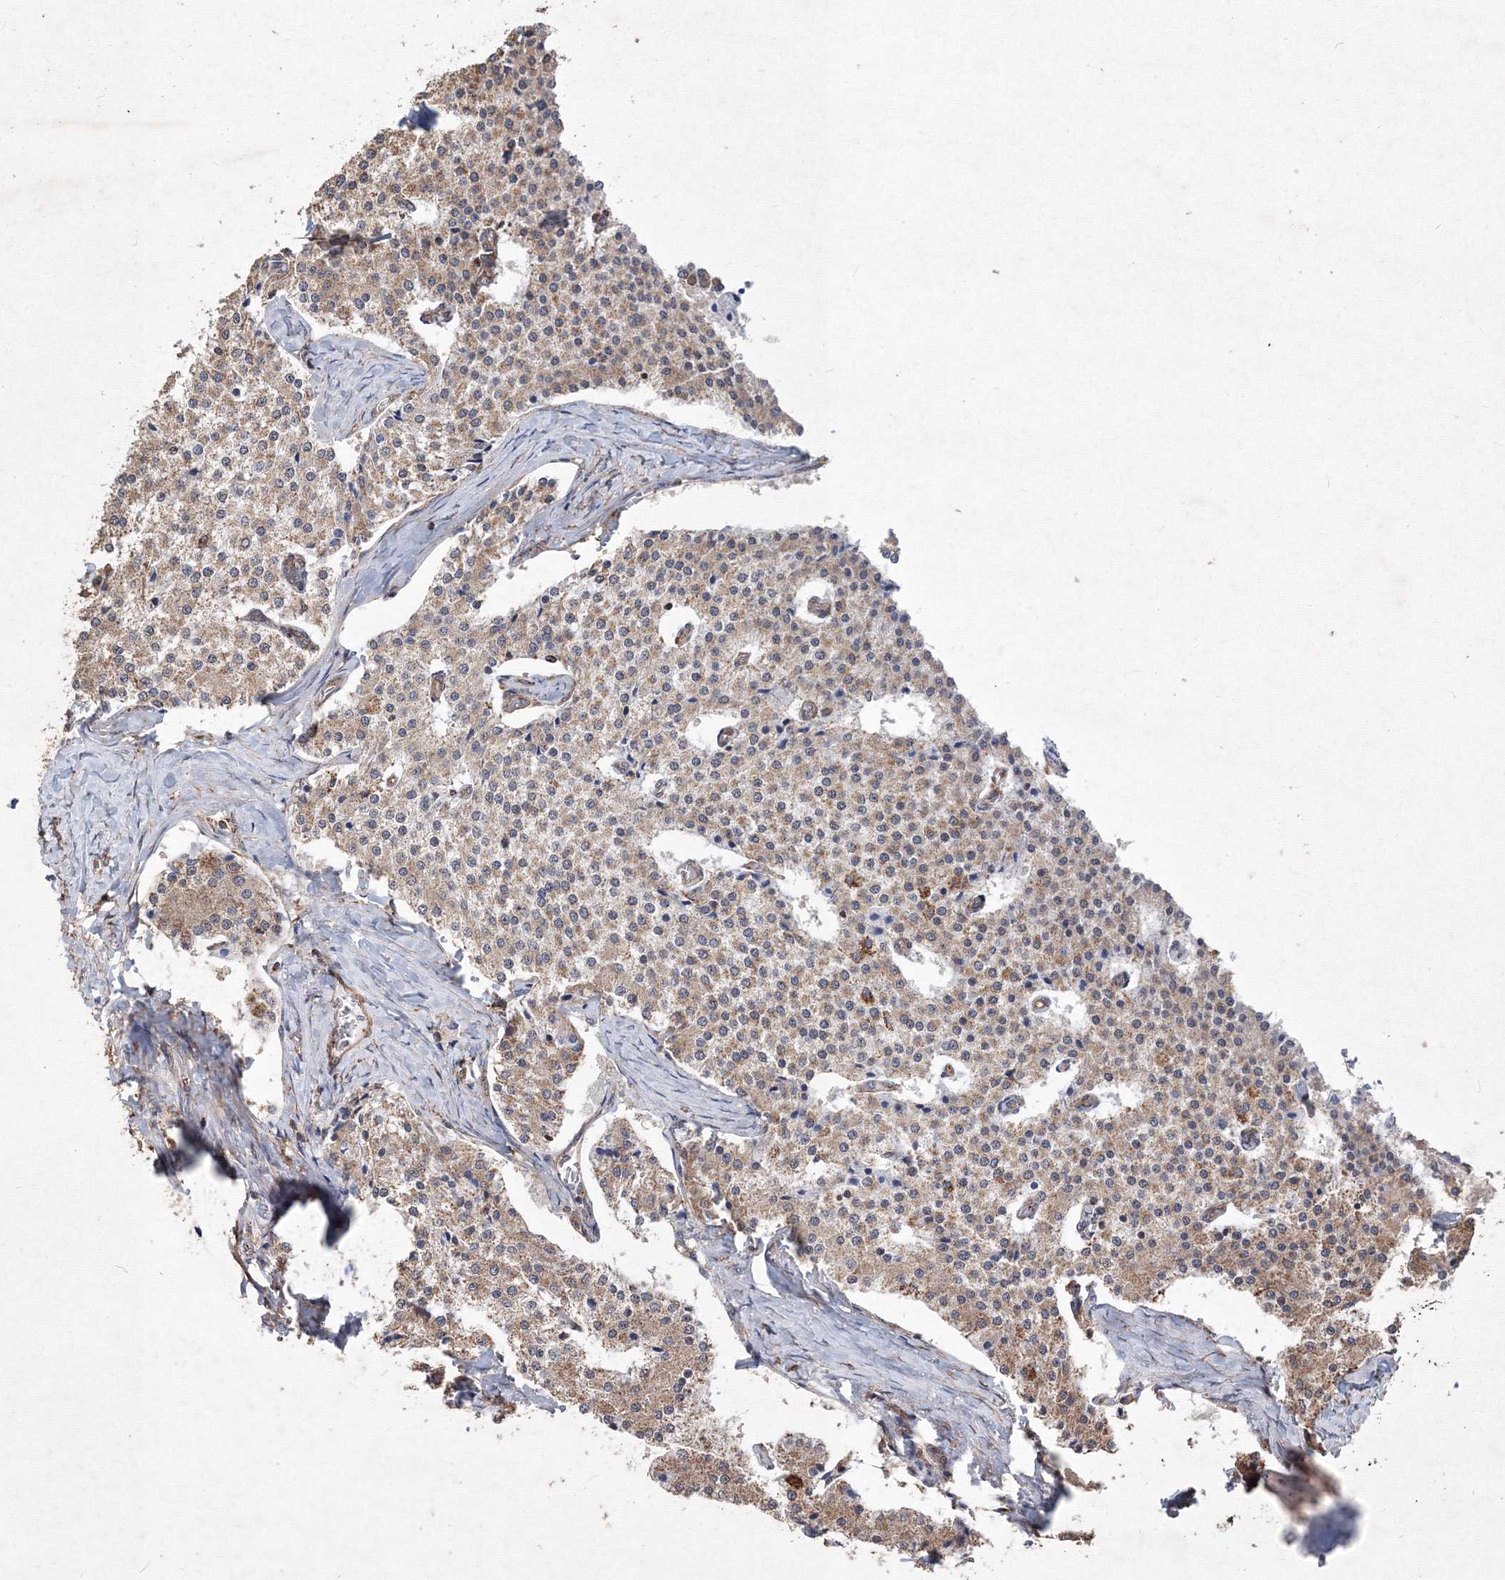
{"staining": {"intensity": "weak", "quantity": ">75%", "location": "cytoplasmic/membranous"}, "tissue": "carcinoid", "cell_type": "Tumor cells", "image_type": "cancer", "snomed": [{"axis": "morphology", "description": "Carcinoid, malignant, NOS"}, {"axis": "topography", "description": "Colon"}], "caption": "Malignant carcinoid was stained to show a protein in brown. There is low levels of weak cytoplasmic/membranous positivity in approximately >75% of tumor cells.", "gene": "TMEM139", "patient": {"sex": "female", "age": 52}}